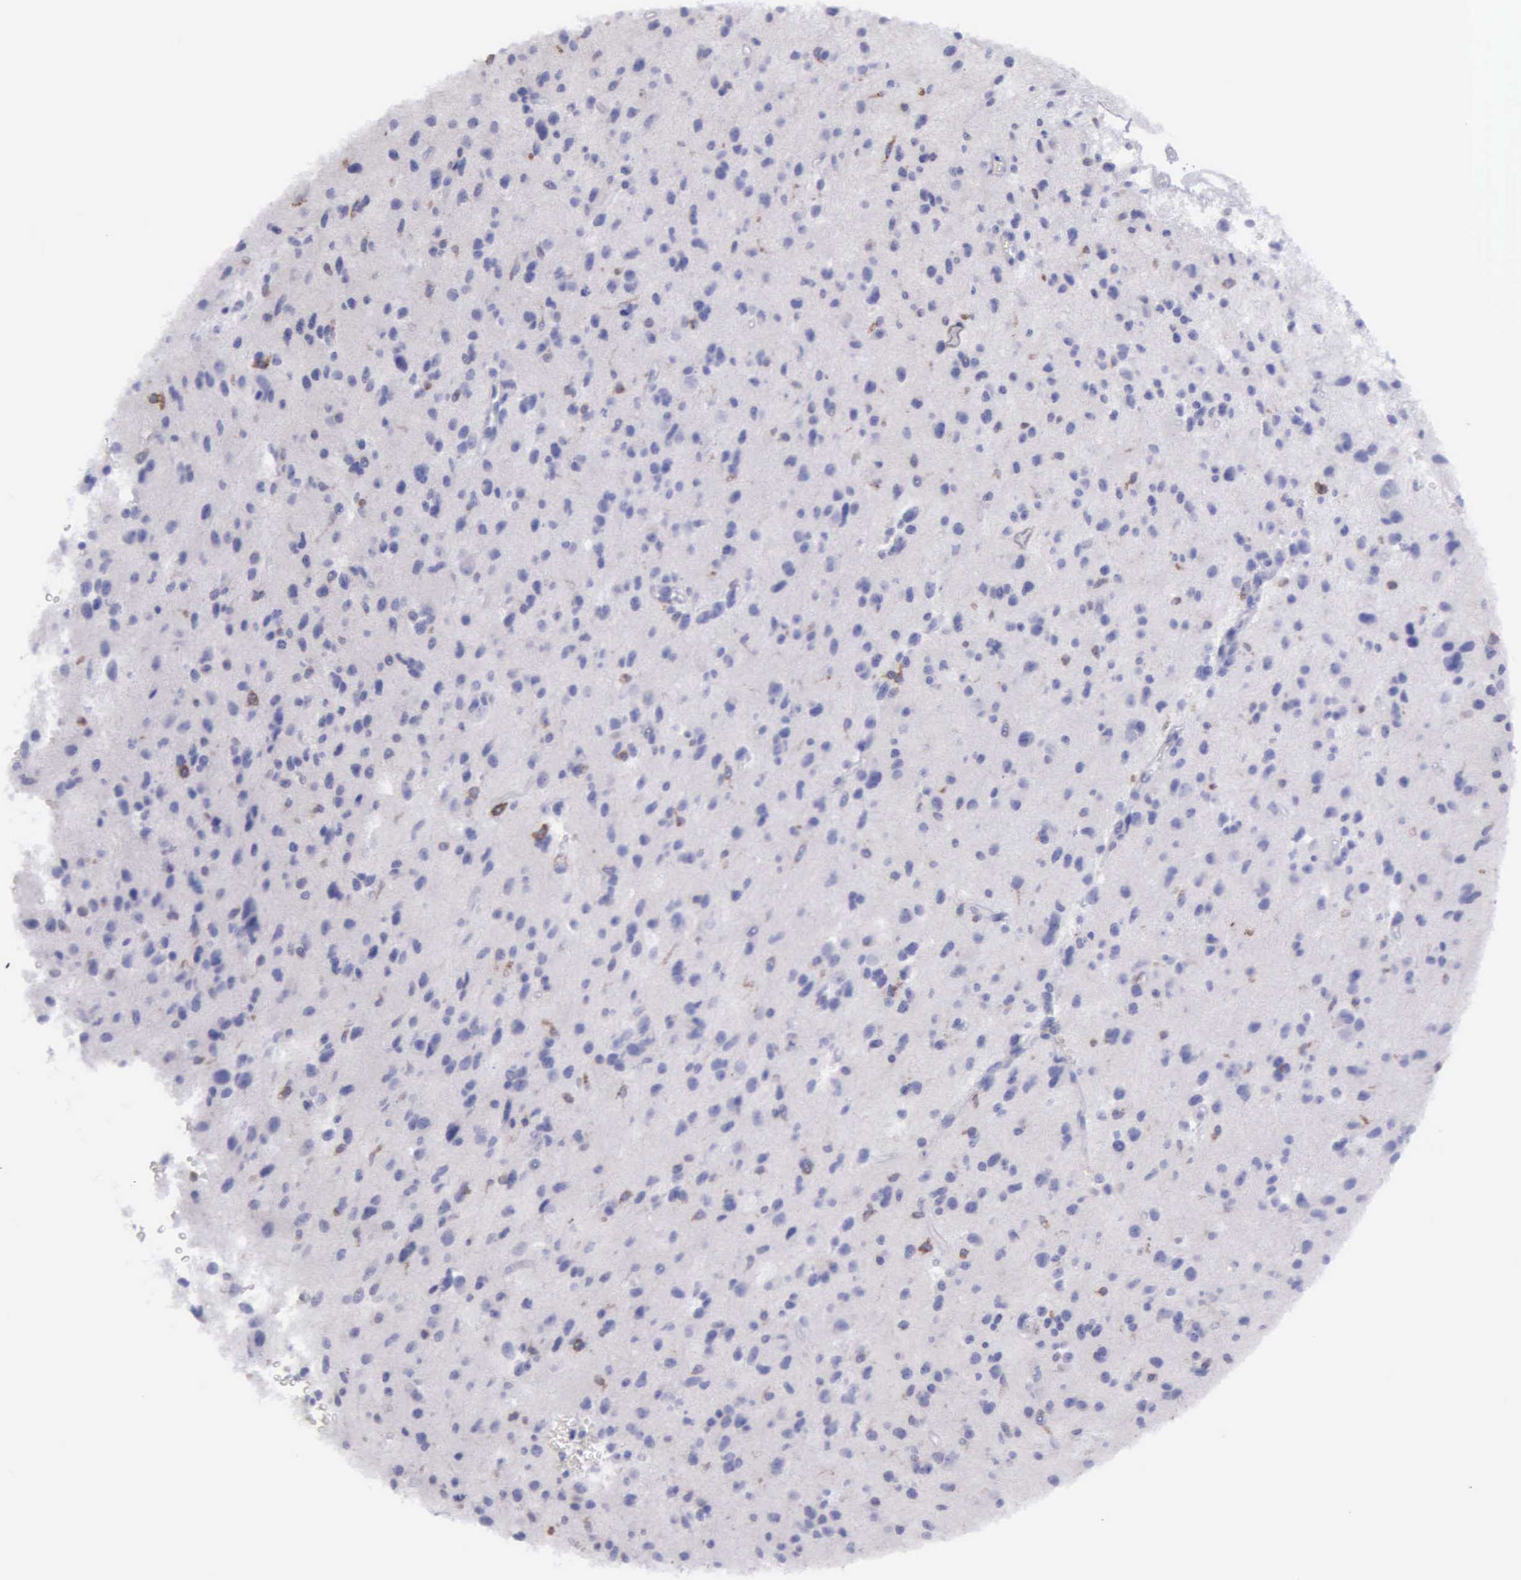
{"staining": {"intensity": "negative", "quantity": "none", "location": "none"}, "tissue": "glioma", "cell_type": "Tumor cells", "image_type": "cancer", "snomed": [{"axis": "morphology", "description": "Glioma, malignant, Low grade"}, {"axis": "topography", "description": "Brain"}], "caption": "This photomicrograph is of low-grade glioma (malignant) stained with IHC to label a protein in brown with the nuclei are counter-stained blue. There is no positivity in tumor cells.", "gene": "TYRP1", "patient": {"sex": "female", "age": 46}}